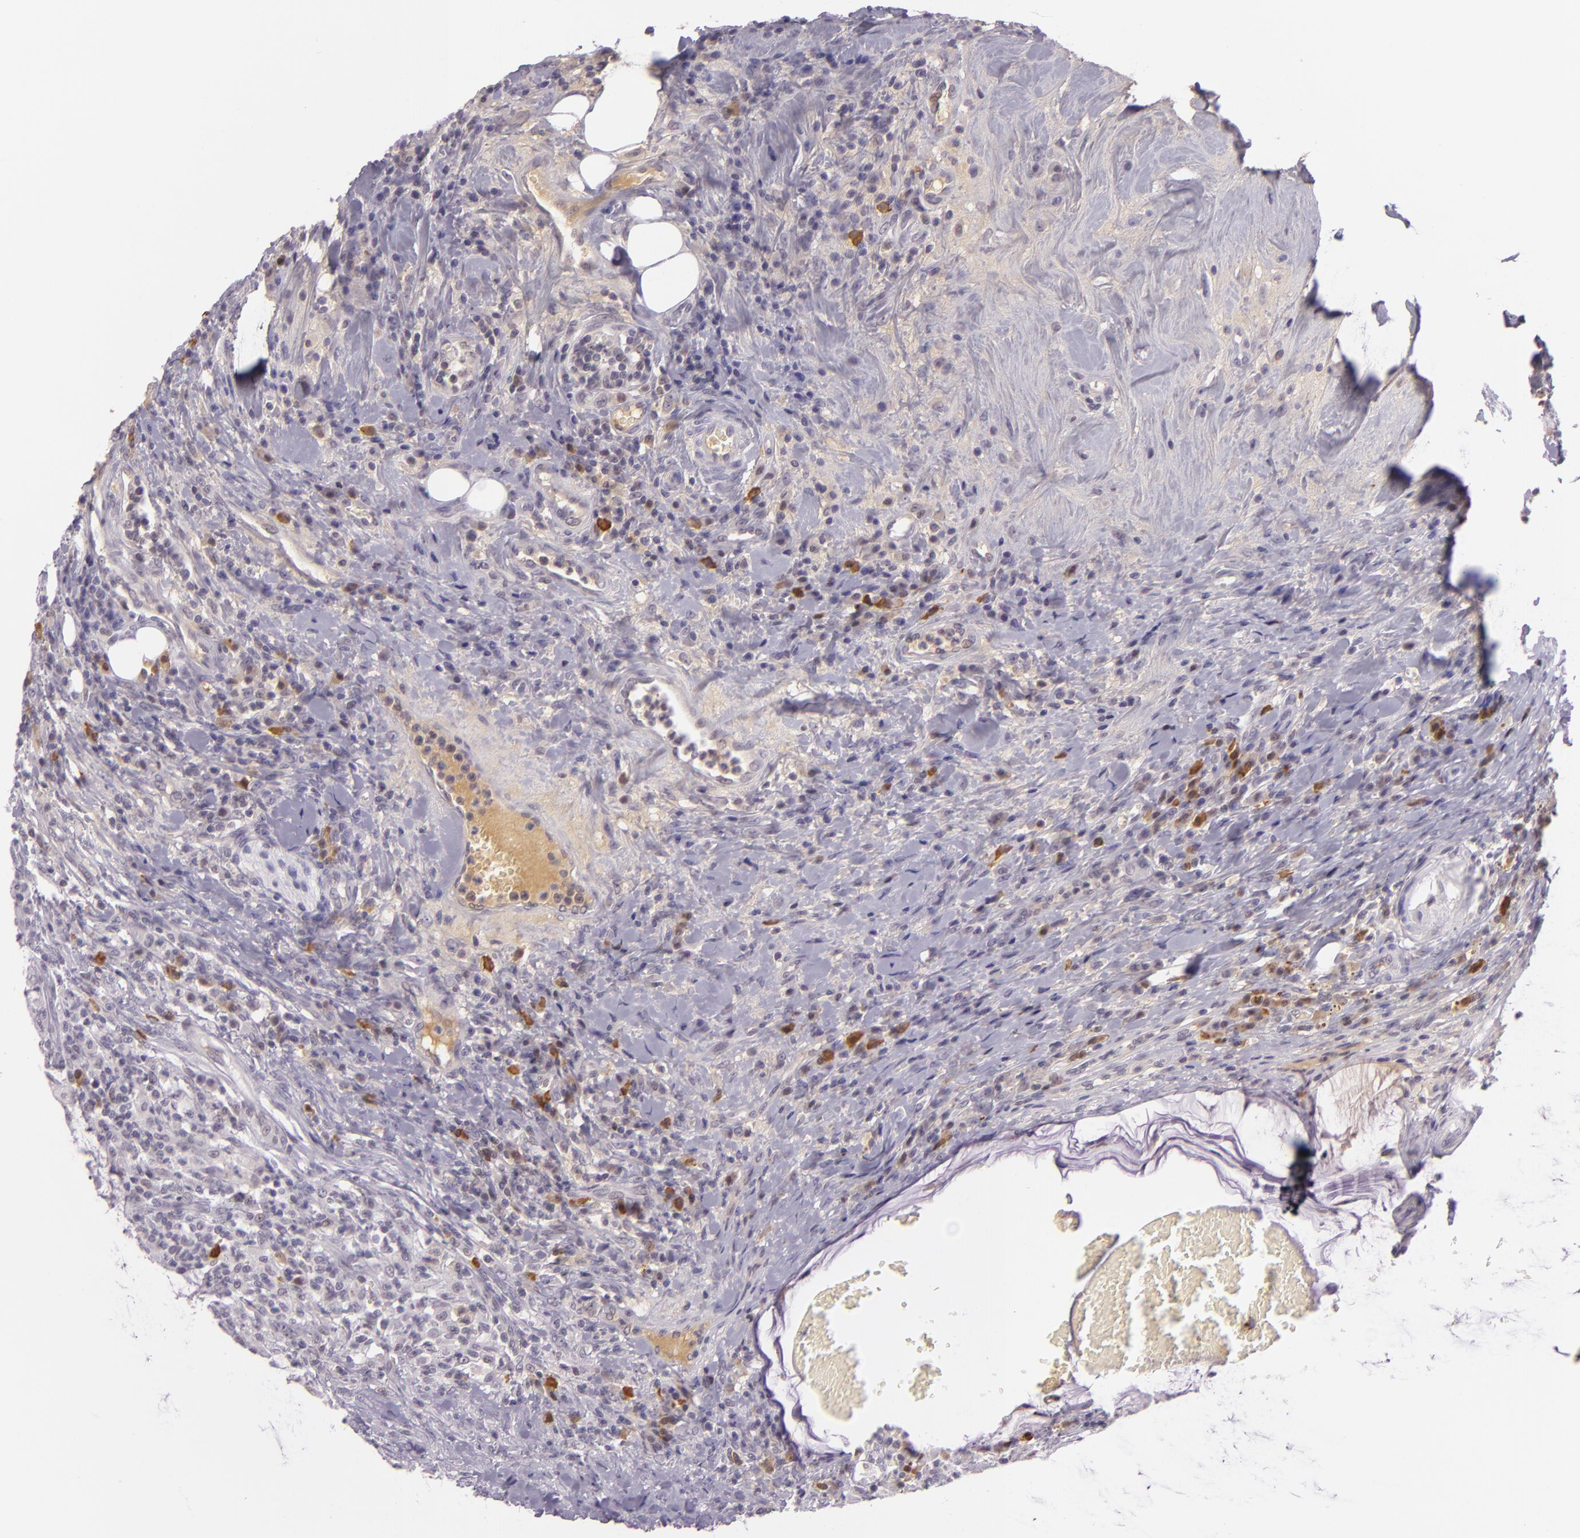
{"staining": {"intensity": "weak", "quantity": "<25%", "location": "nuclear"}, "tissue": "colorectal cancer", "cell_type": "Tumor cells", "image_type": "cancer", "snomed": [{"axis": "morphology", "description": "Adenocarcinoma, NOS"}, {"axis": "topography", "description": "Colon"}], "caption": "IHC of adenocarcinoma (colorectal) demonstrates no positivity in tumor cells. (DAB (3,3'-diaminobenzidine) IHC with hematoxylin counter stain).", "gene": "CHEK2", "patient": {"sex": "male", "age": 54}}